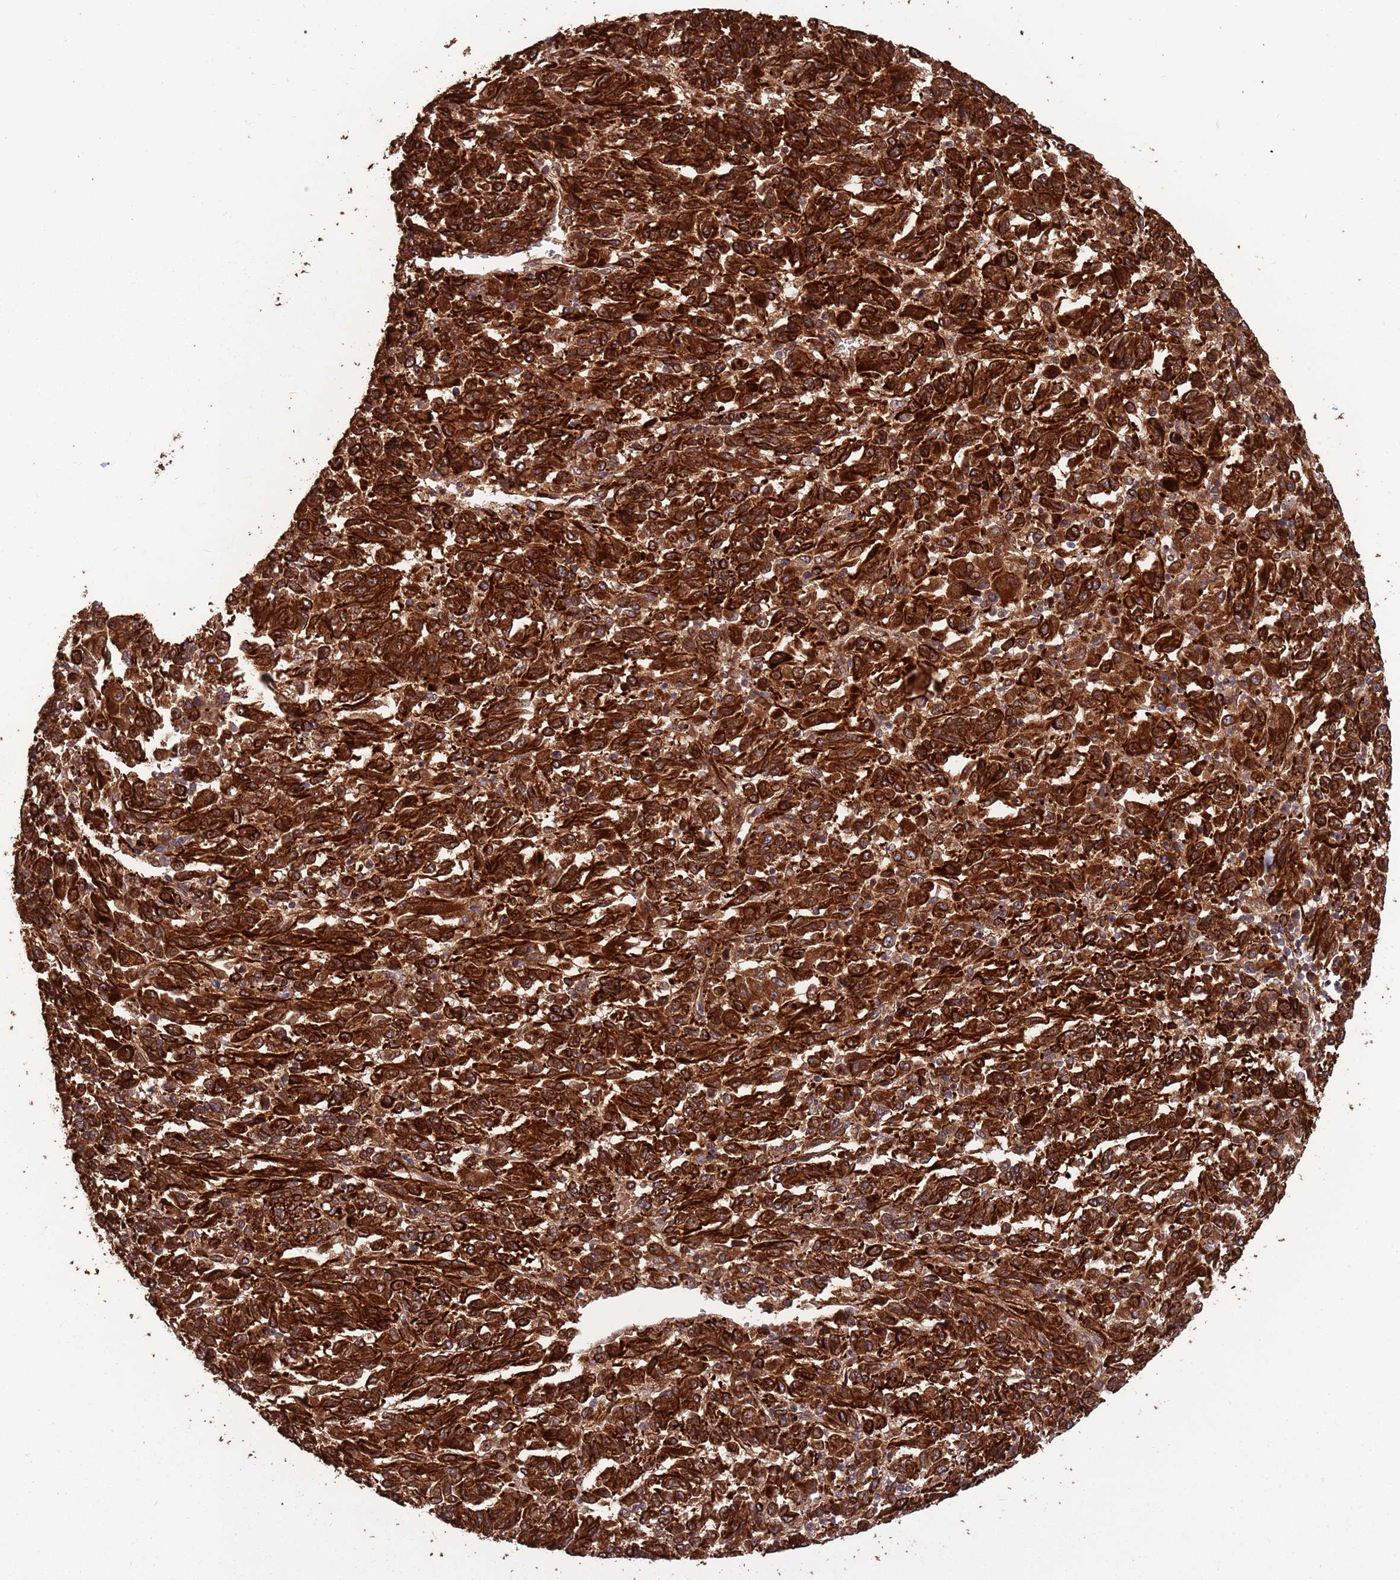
{"staining": {"intensity": "strong", "quantity": ">75%", "location": "cytoplasmic/membranous,nuclear"}, "tissue": "melanoma", "cell_type": "Tumor cells", "image_type": "cancer", "snomed": [{"axis": "morphology", "description": "Malignant melanoma, Metastatic site"}, {"axis": "topography", "description": "Lung"}], "caption": "An IHC histopathology image of neoplastic tissue is shown. Protein staining in brown shows strong cytoplasmic/membranous and nuclear positivity in melanoma within tumor cells.", "gene": "ZNF428", "patient": {"sex": "male", "age": 64}}